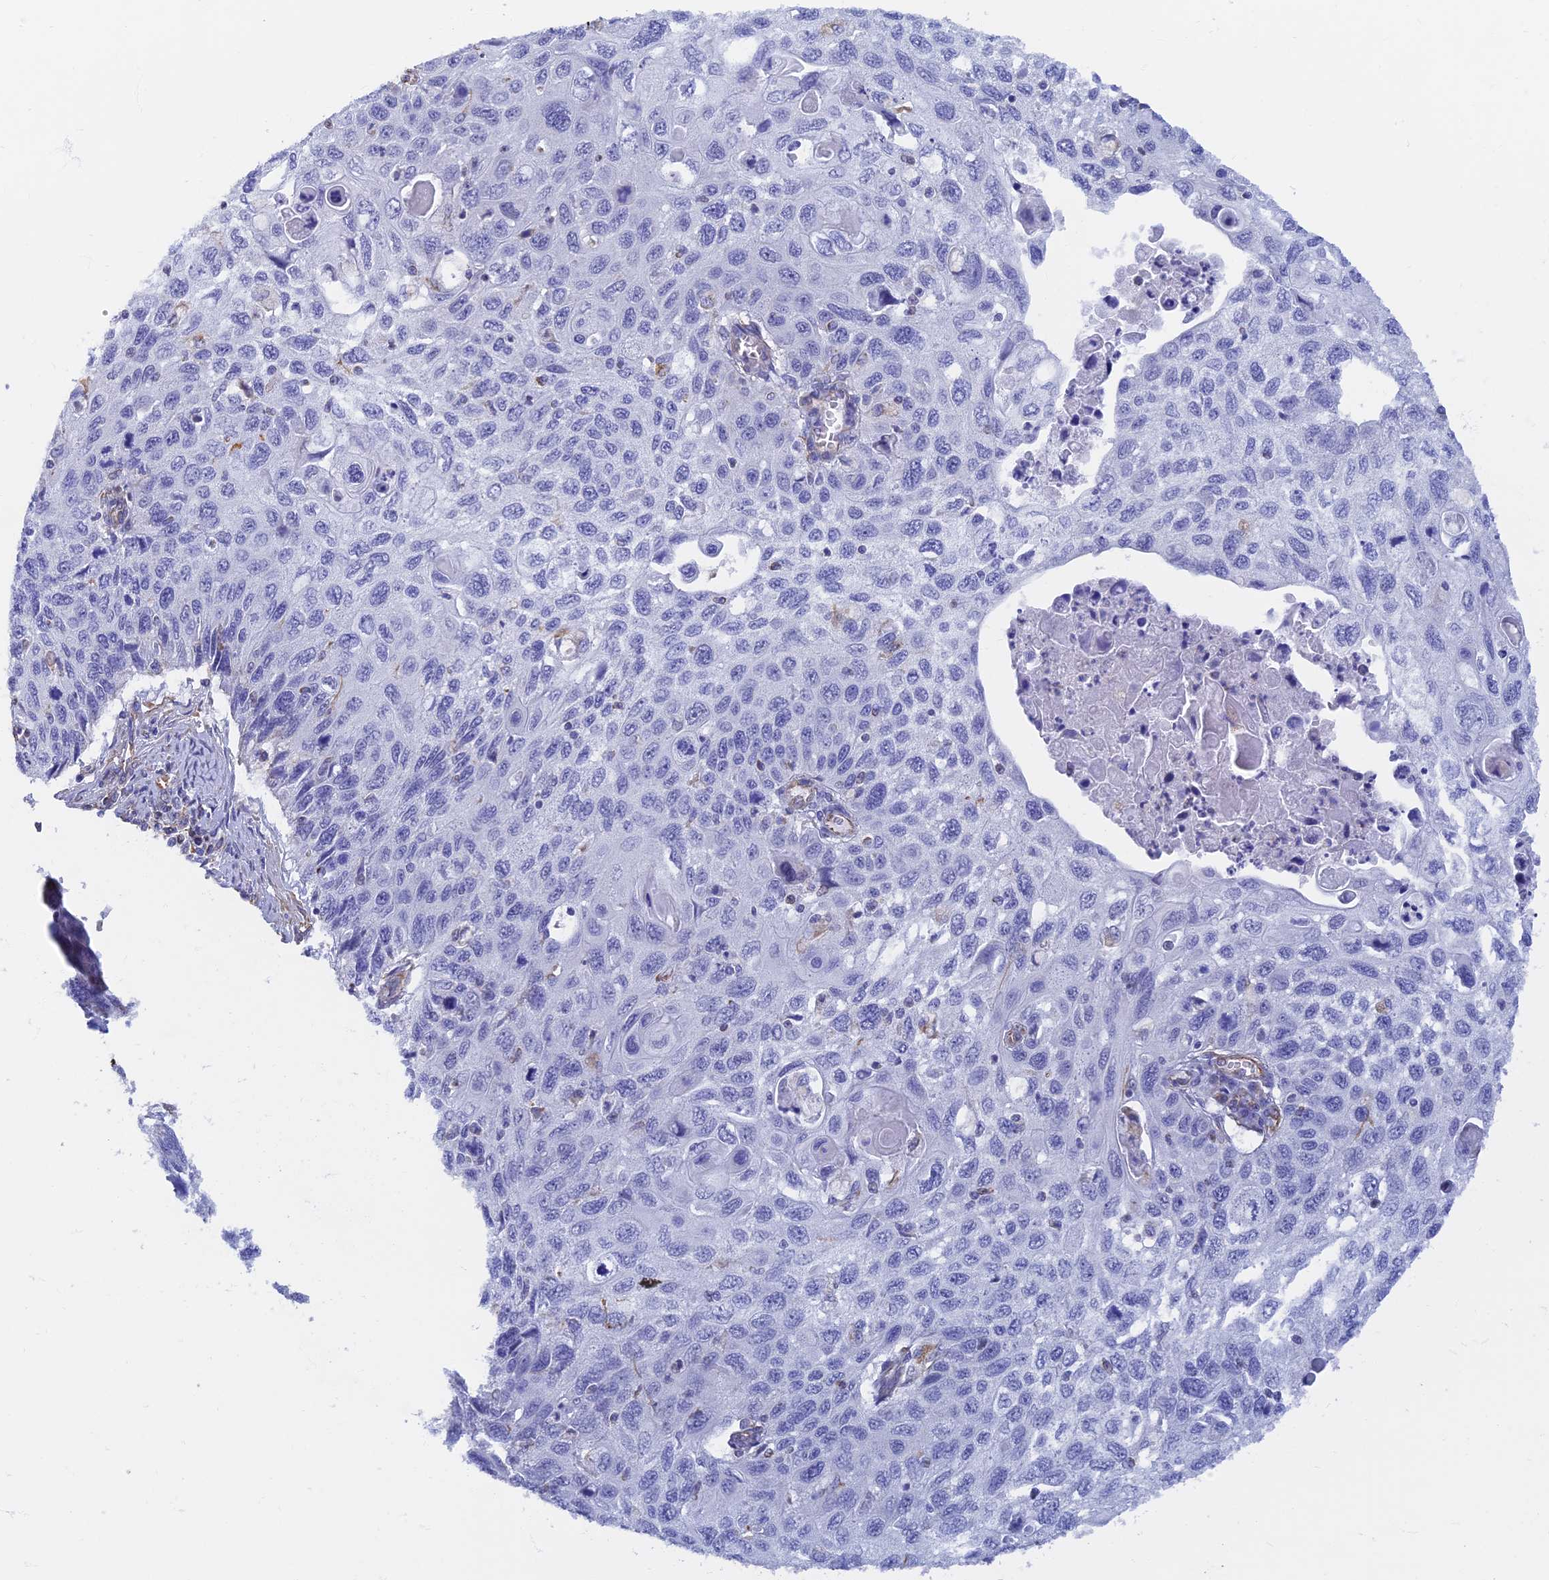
{"staining": {"intensity": "negative", "quantity": "none", "location": "none"}, "tissue": "cervical cancer", "cell_type": "Tumor cells", "image_type": "cancer", "snomed": [{"axis": "morphology", "description": "Squamous cell carcinoma, NOS"}, {"axis": "topography", "description": "Cervix"}], "caption": "IHC of cervical squamous cell carcinoma shows no staining in tumor cells.", "gene": "RMC1", "patient": {"sex": "female", "age": 70}}